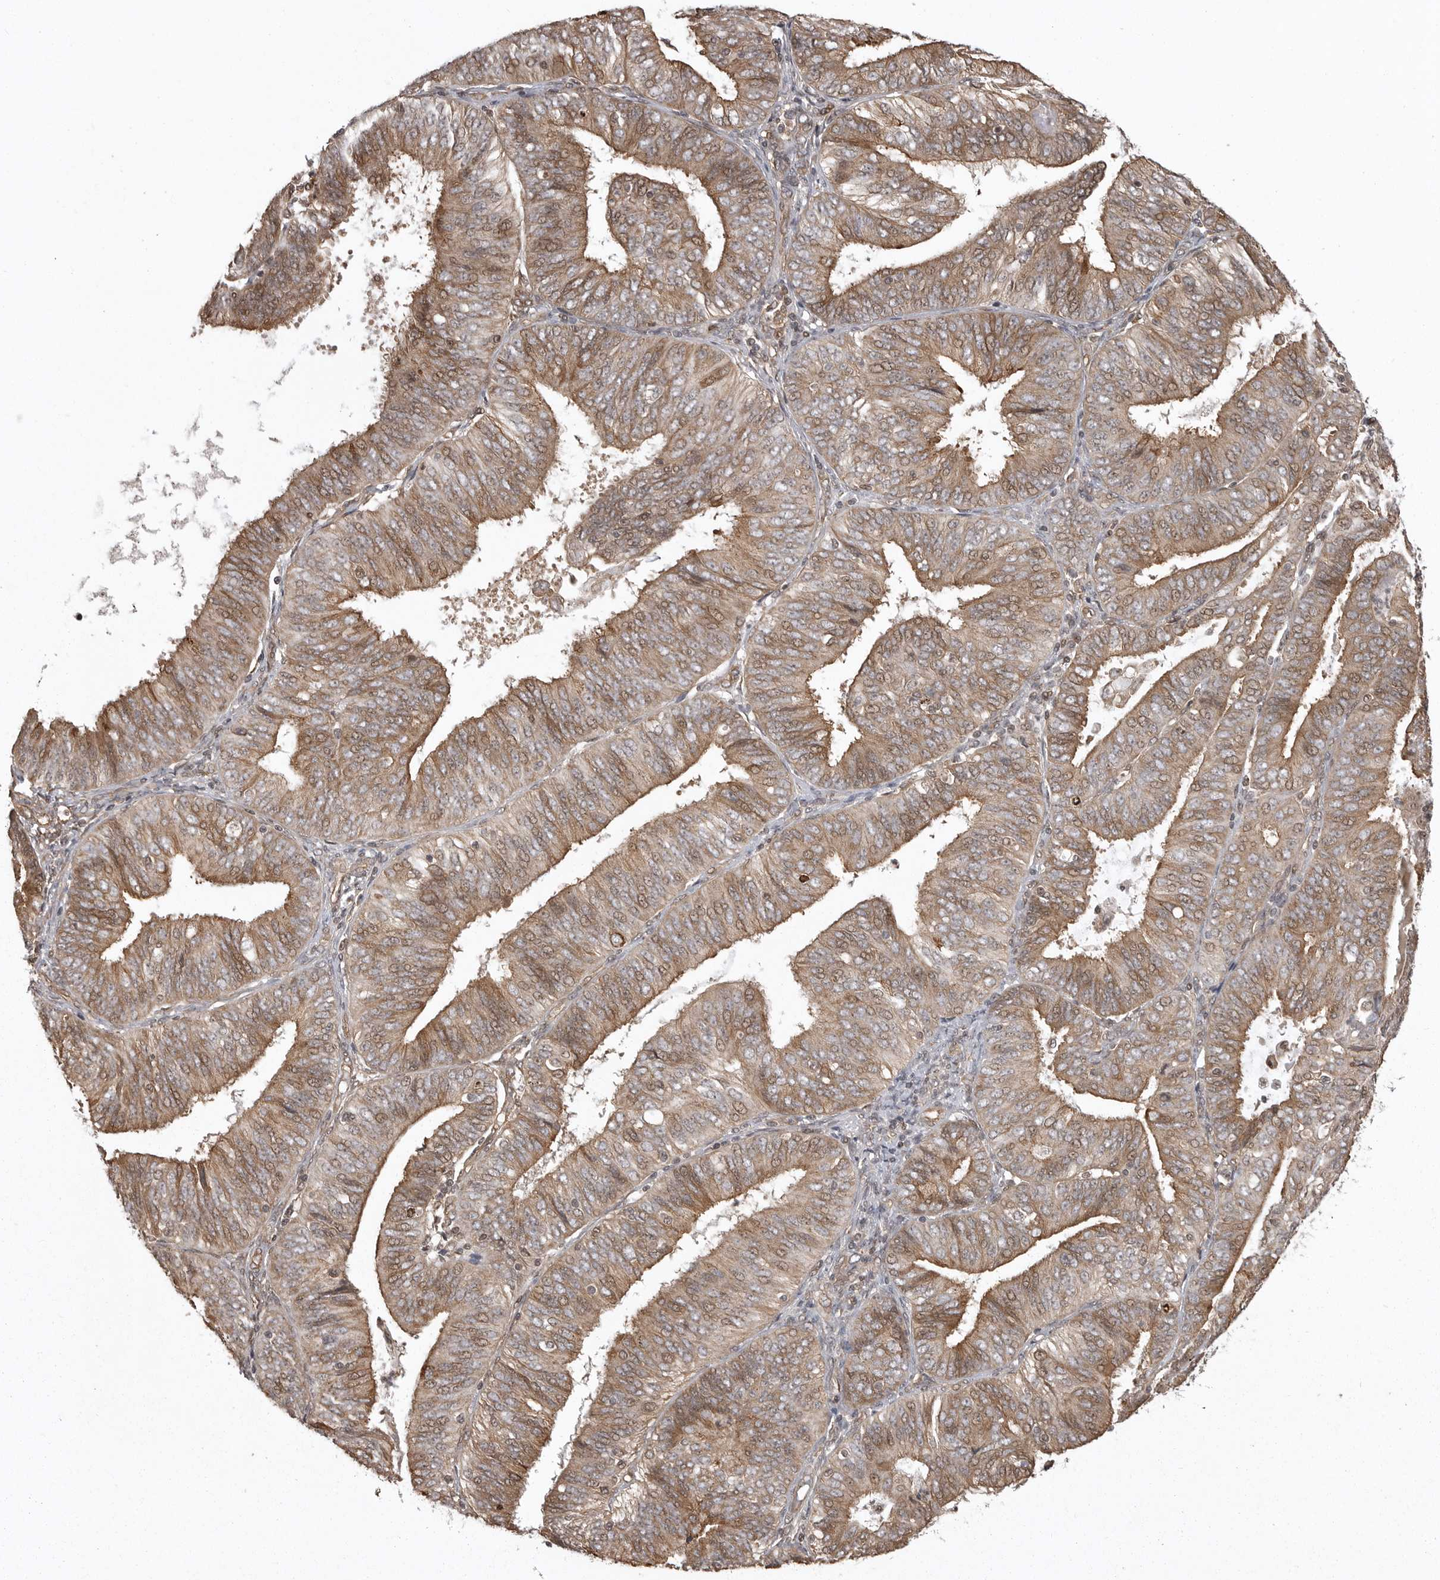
{"staining": {"intensity": "moderate", "quantity": ">75%", "location": "cytoplasmic/membranous"}, "tissue": "endometrial cancer", "cell_type": "Tumor cells", "image_type": "cancer", "snomed": [{"axis": "morphology", "description": "Adenocarcinoma, NOS"}, {"axis": "topography", "description": "Endometrium"}], "caption": "A medium amount of moderate cytoplasmic/membranous expression is present in approximately >75% of tumor cells in endometrial cancer (adenocarcinoma) tissue.", "gene": "DNAJC8", "patient": {"sex": "female", "age": 58}}